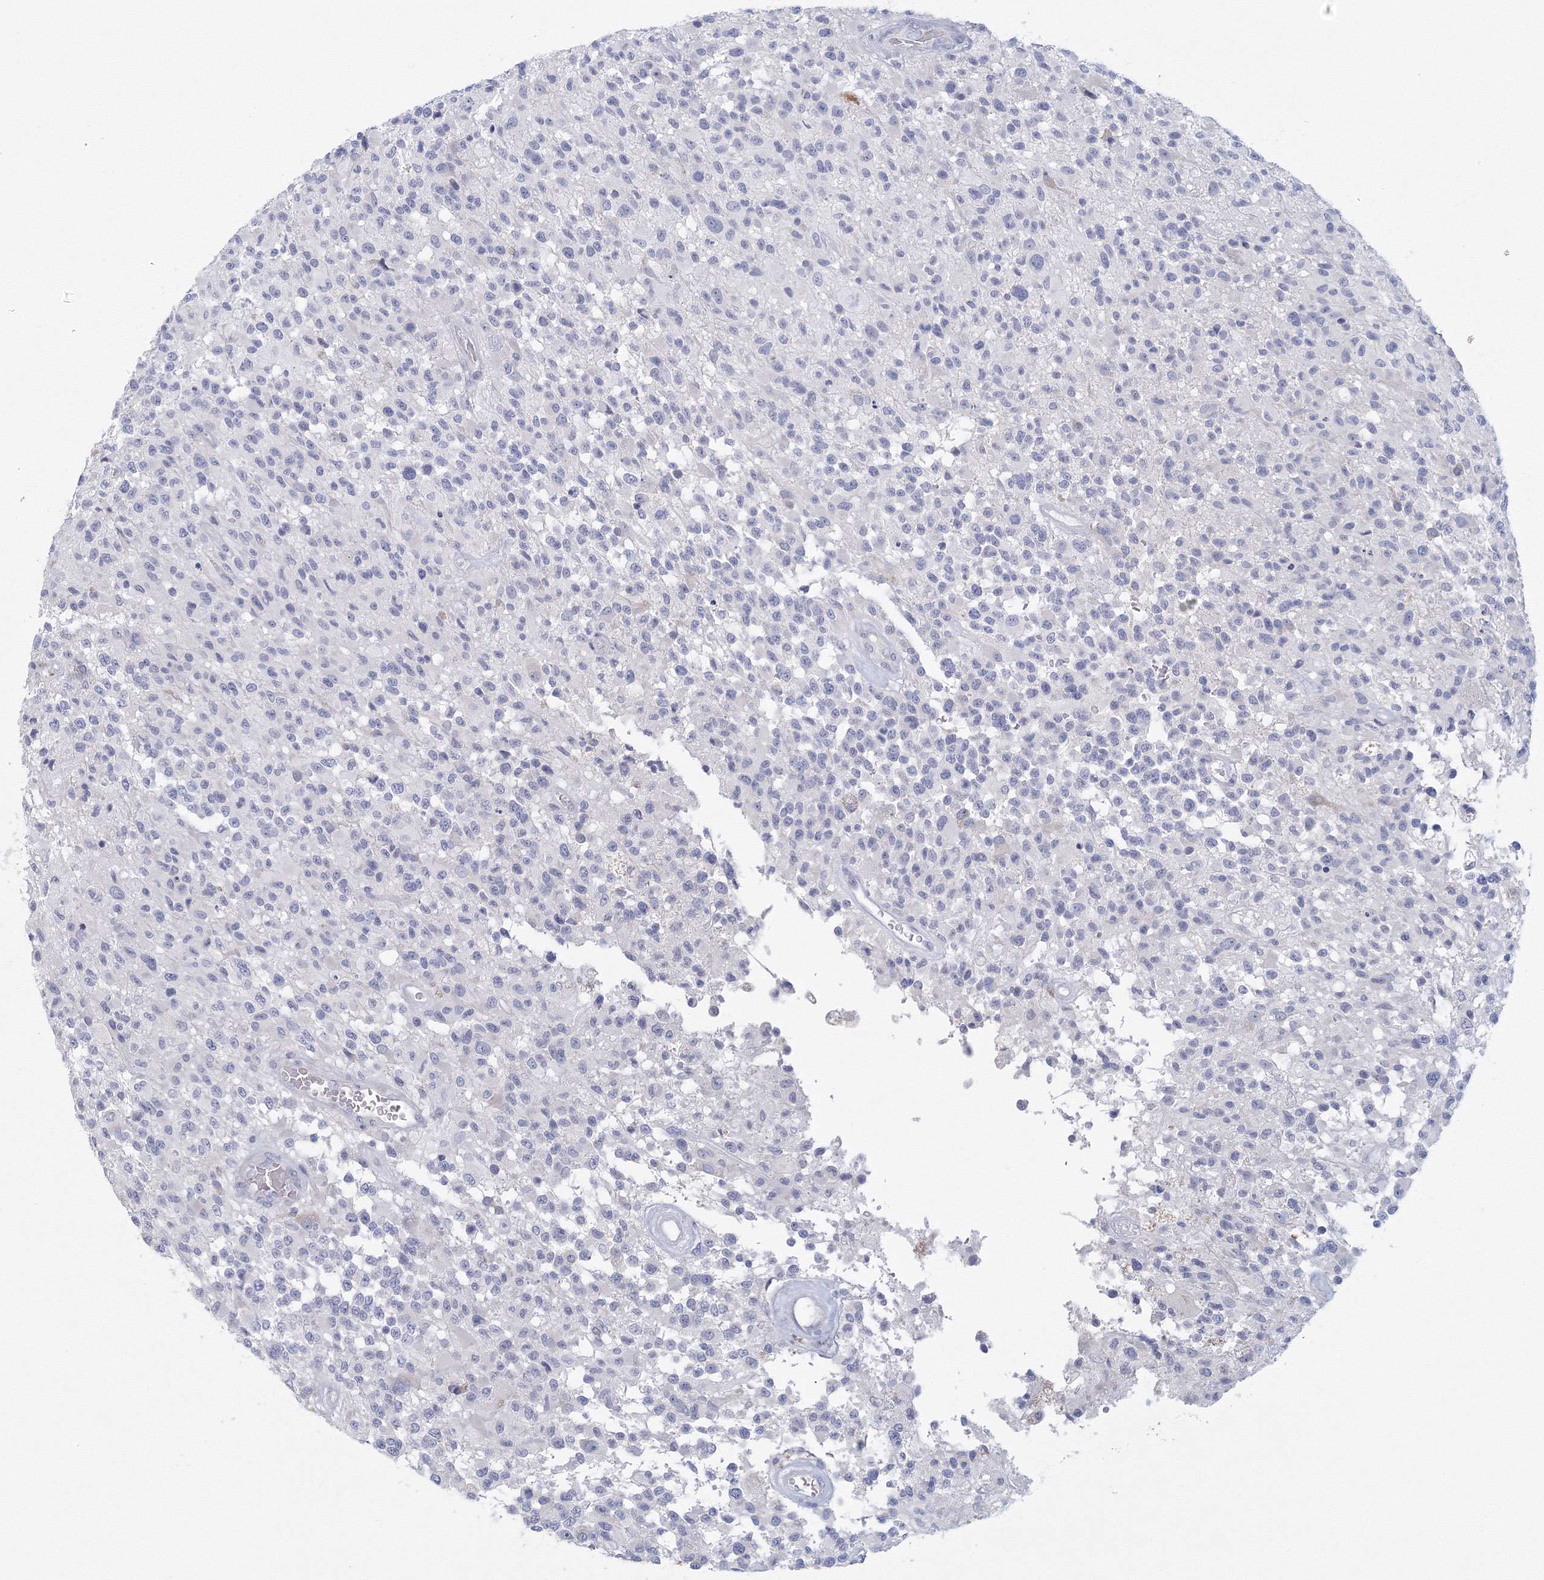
{"staining": {"intensity": "negative", "quantity": "none", "location": "none"}, "tissue": "glioma", "cell_type": "Tumor cells", "image_type": "cancer", "snomed": [{"axis": "morphology", "description": "Glioma, malignant, High grade"}, {"axis": "morphology", "description": "Glioblastoma, NOS"}, {"axis": "topography", "description": "Brain"}], "caption": "The histopathology image reveals no staining of tumor cells in malignant high-grade glioma. The staining was performed using DAB (3,3'-diaminobenzidine) to visualize the protein expression in brown, while the nuclei were stained in blue with hematoxylin (Magnification: 20x).", "gene": "TACC2", "patient": {"sex": "male", "age": 60}}